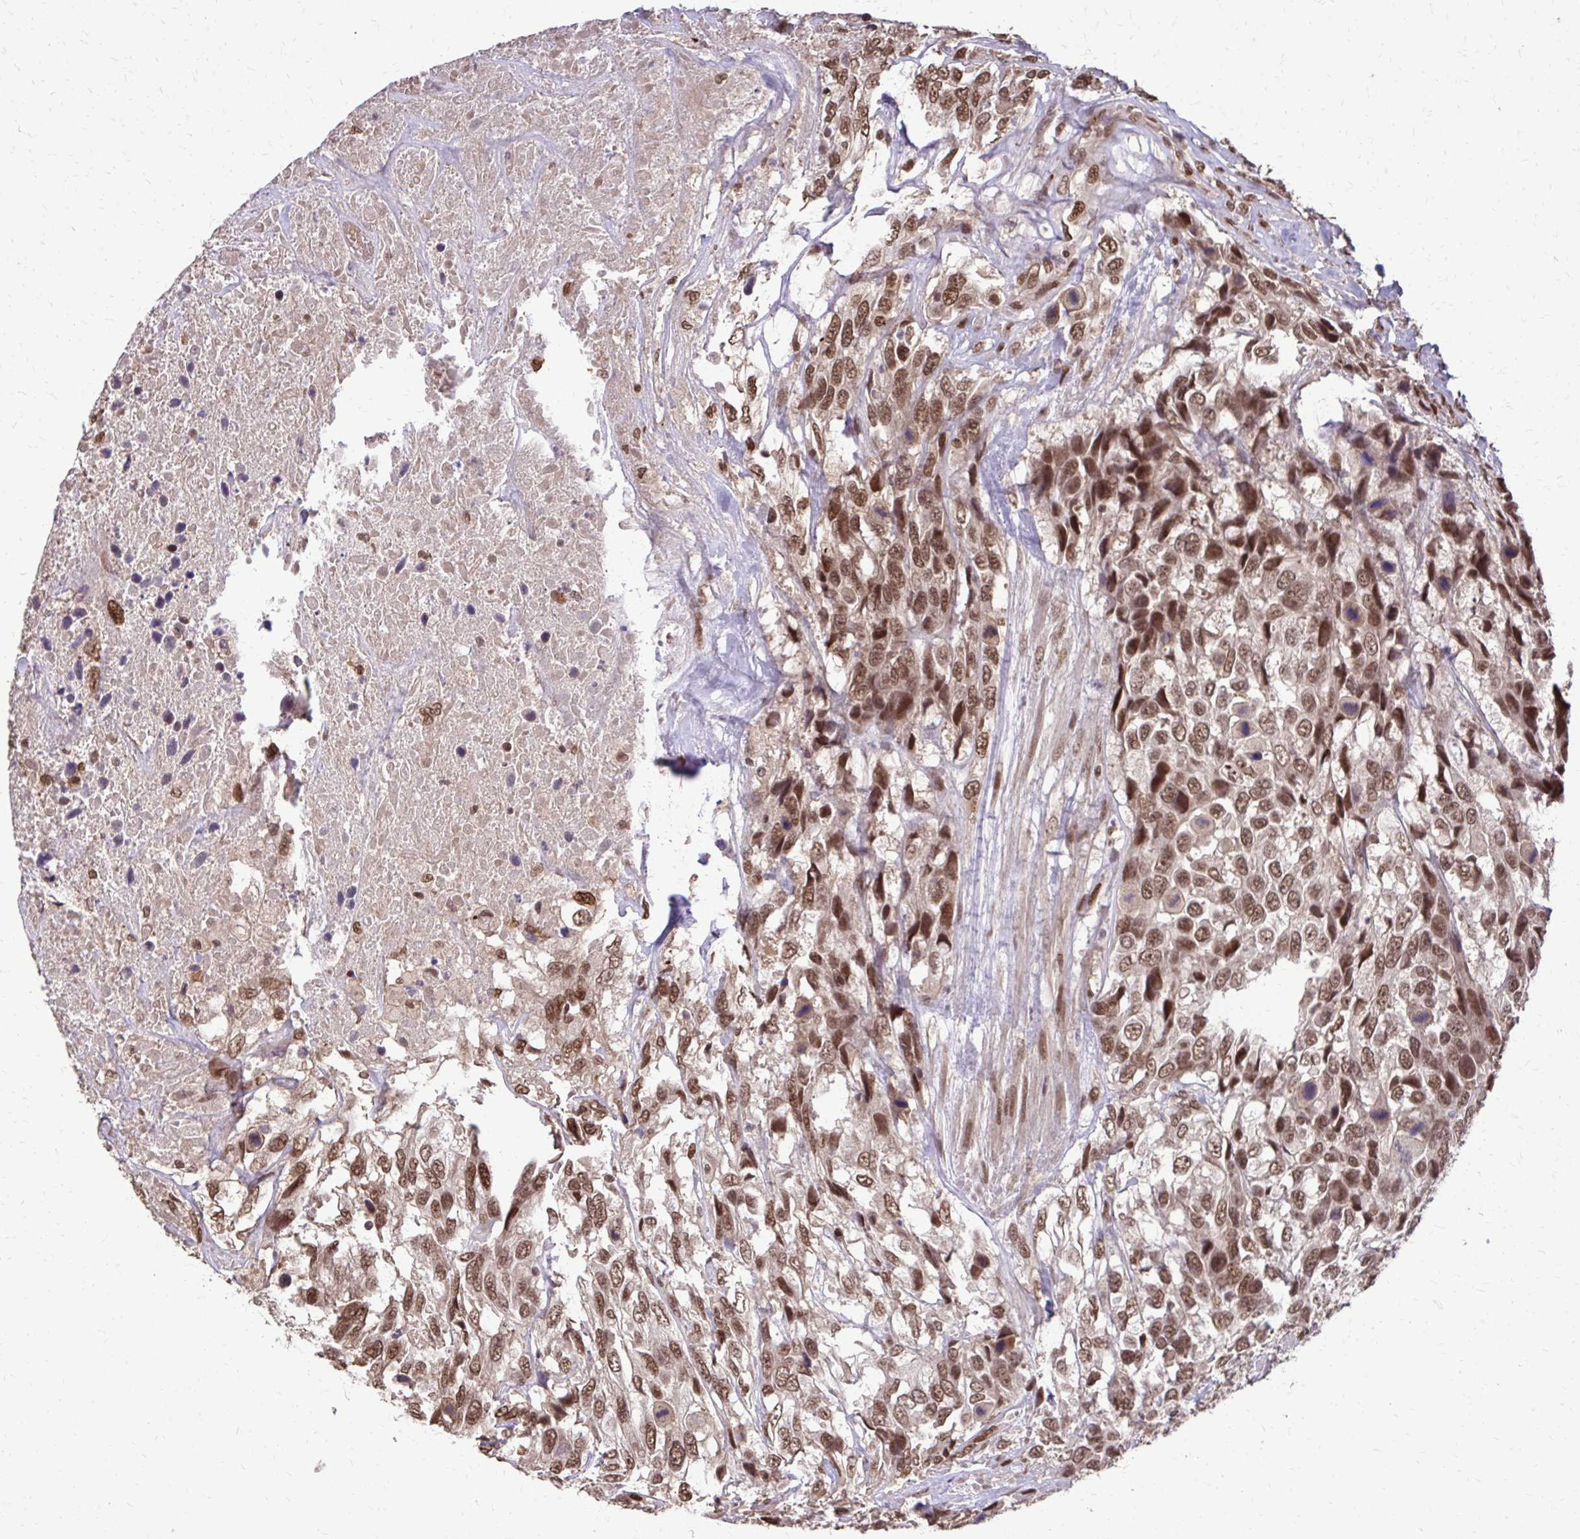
{"staining": {"intensity": "moderate", "quantity": ">75%", "location": "nuclear"}, "tissue": "urothelial cancer", "cell_type": "Tumor cells", "image_type": "cancer", "snomed": [{"axis": "morphology", "description": "Urothelial carcinoma, High grade"}, {"axis": "topography", "description": "Urinary bladder"}], "caption": "This is an image of IHC staining of urothelial carcinoma (high-grade), which shows moderate staining in the nuclear of tumor cells.", "gene": "SS18", "patient": {"sex": "female", "age": 70}}